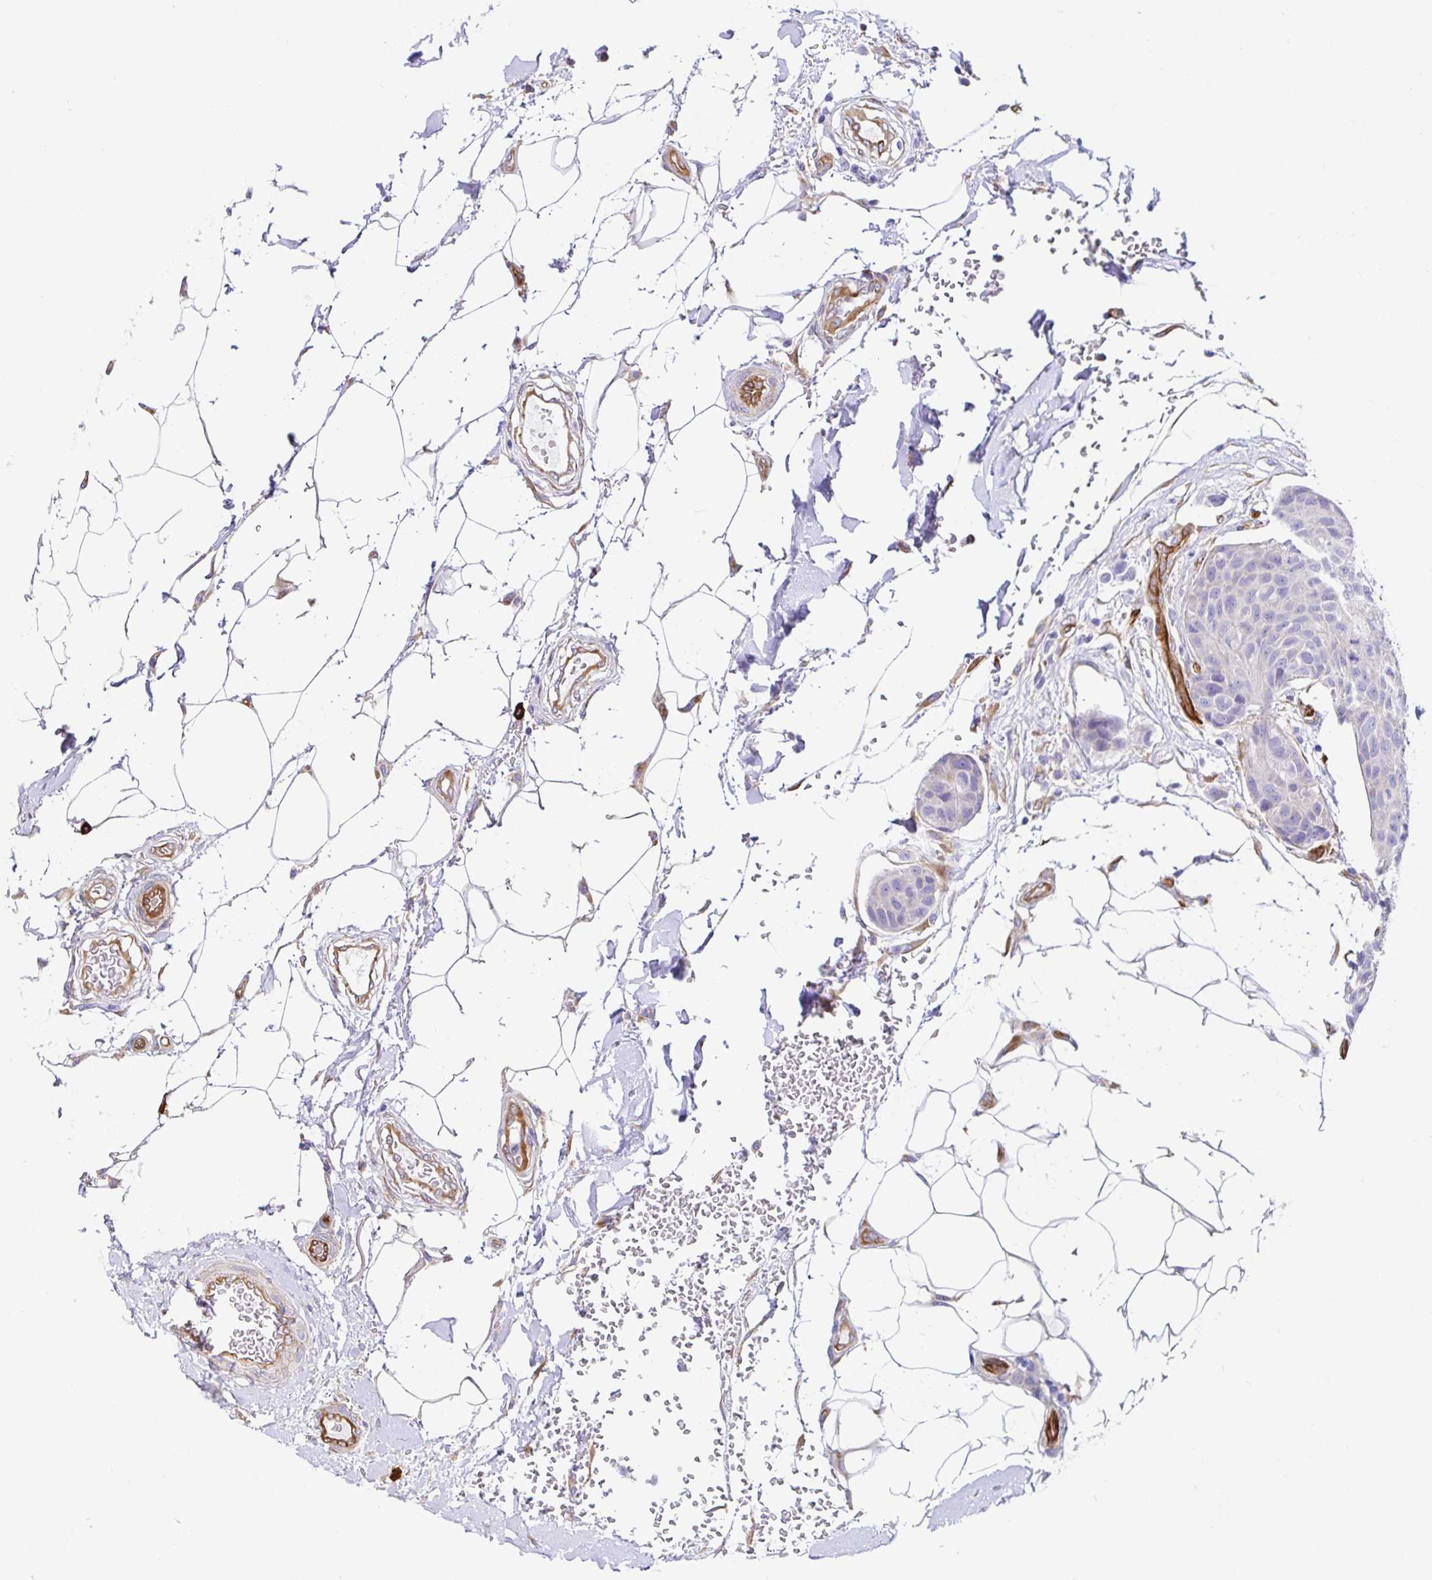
{"staining": {"intensity": "negative", "quantity": "none", "location": "none"}, "tissue": "breast cancer", "cell_type": "Tumor cells", "image_type": "cancer", "snomed": [{"axis": "morphology", "description": "Duct carcinoma"}, {"axis": "topography", "description": "Breast"}, {"axis": "topography", "description": "Lymph node"}], "caption": "The immunohistochemistry photomicrograph has no significant expression in tumor cells of breast cancer (invasive ductal carcinoma) tissue.", "gene": "DOCK1", "patient": {"sex": "female", "age": 80}}